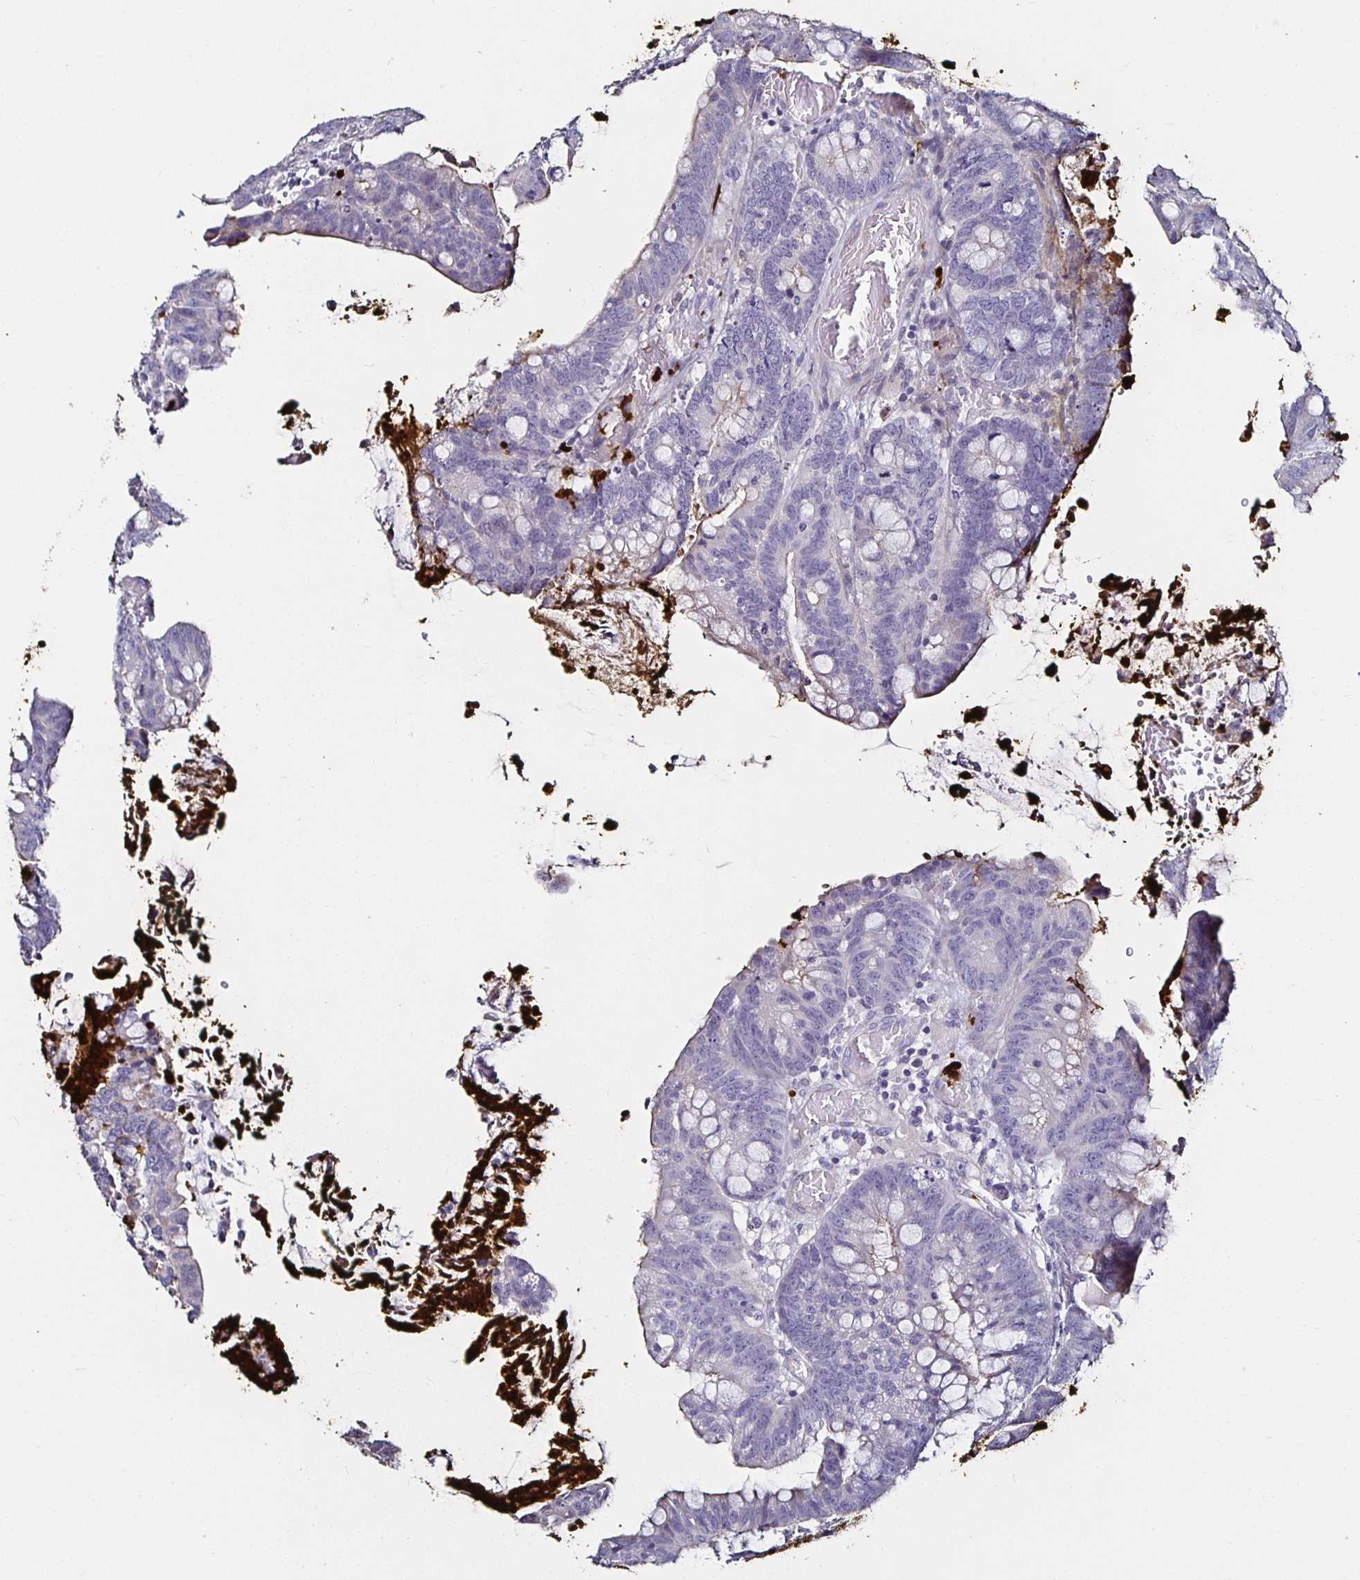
{"staining": {"intensity": "negative", "quantity": "none", "location": "none"}, "tissue": "colorectal cancer", "cell_type": "Tumor cells", "image_type": "cancer", "snomed": [{"axis": "morphology", "description": "Adenocarcinoma, NOS"}, {"axis": "topography", "description": "Colon"}], "caption": "Colorectal adenocarcinoma was stained to show a protein in brown. There is no significant staining in tumor cells.", "gene": "TLR4", "patient": {"sex": "male", "age": 62}}